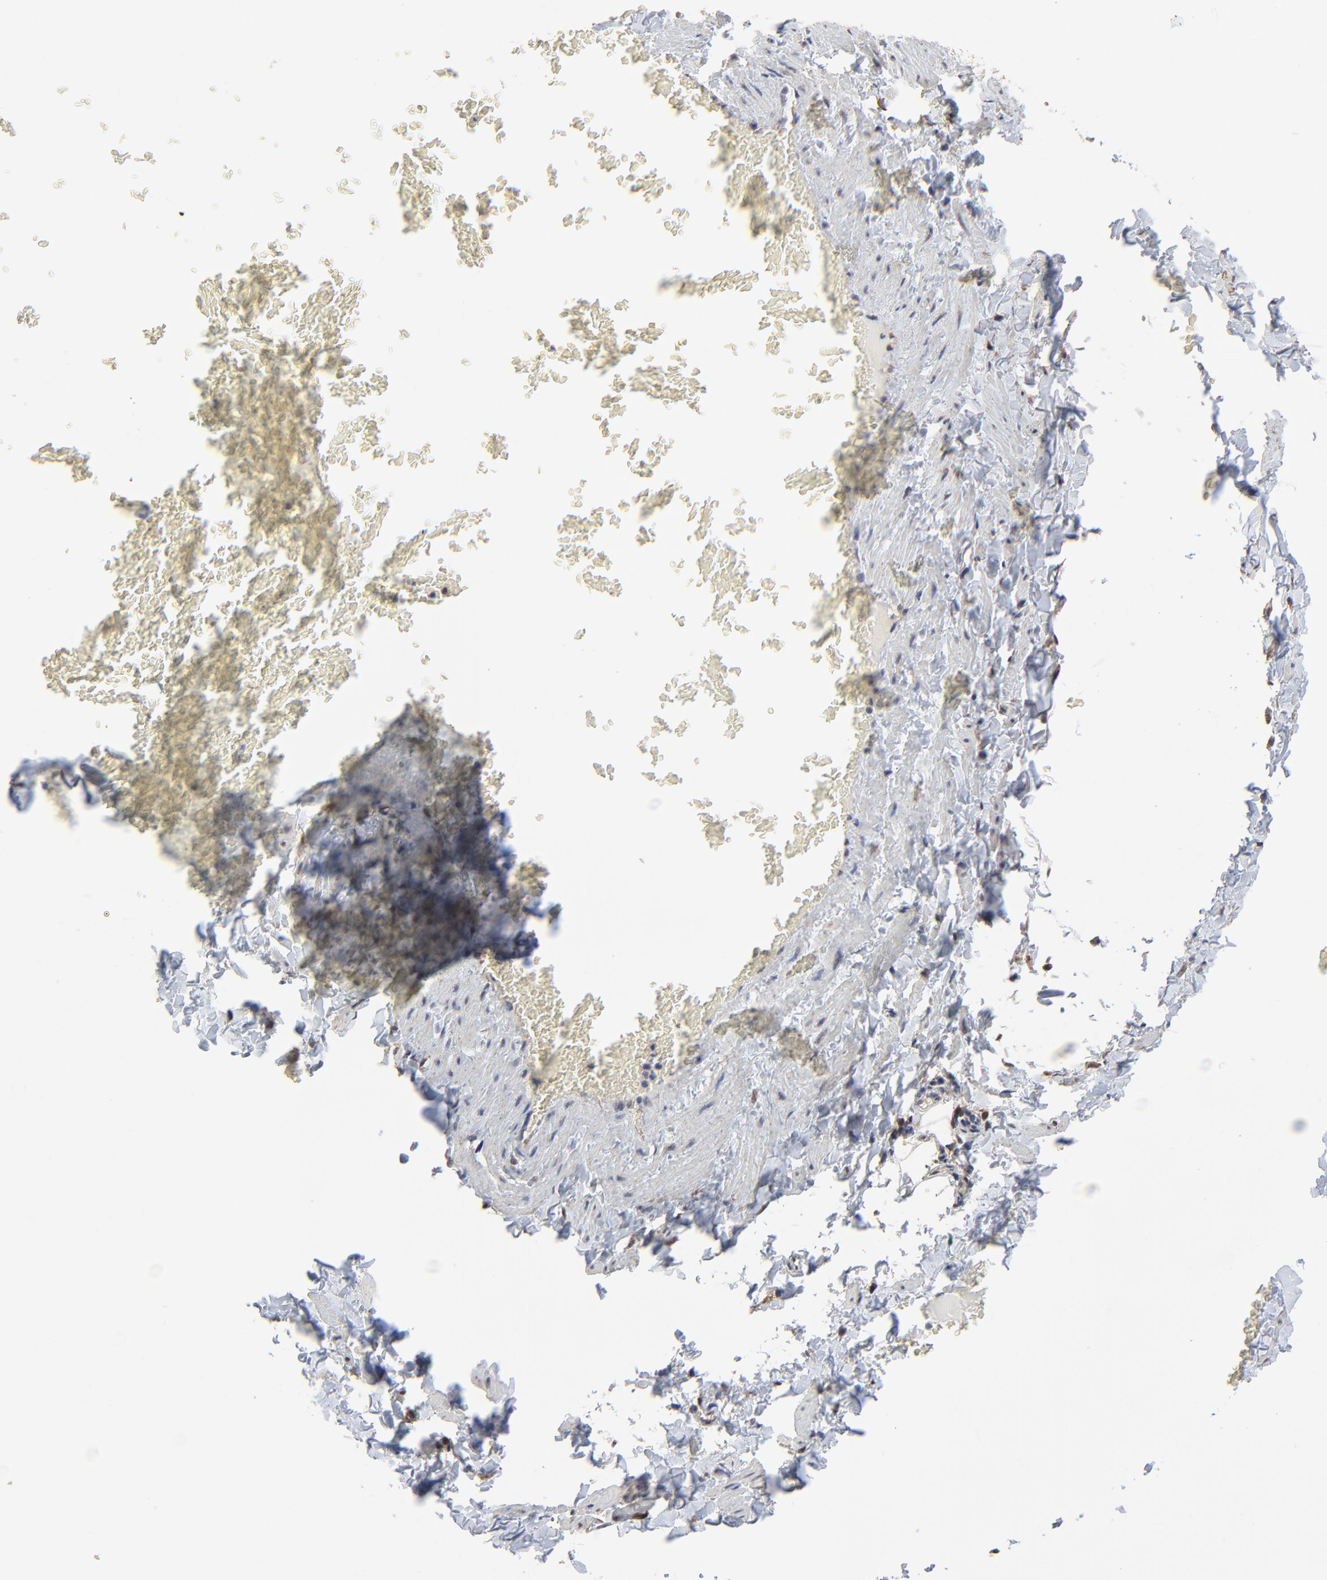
{"staining": {"intensity": "moderate", "quantity": "25%-75%", "location": "cytoplasmic/membranous,nuclear"}, "tissue": "adipose tissue", "cell_type": "Adipocytes", "image_type": "normal", "snomed": [{"axis": "morphology", "description": "Normal tissue, NOS"}, {"axis": "topography", "description": "Vascular tissue"}], "caption": "Approximately 25%-75% of adipocytes in benign adipose tissue display moderate cytoplasmic/membranous,nuclear protein positivity as visualized by brown immunohistochemical staining.", "gene": "LGALS3", "patient": {"sex": "male", "age": 41}}